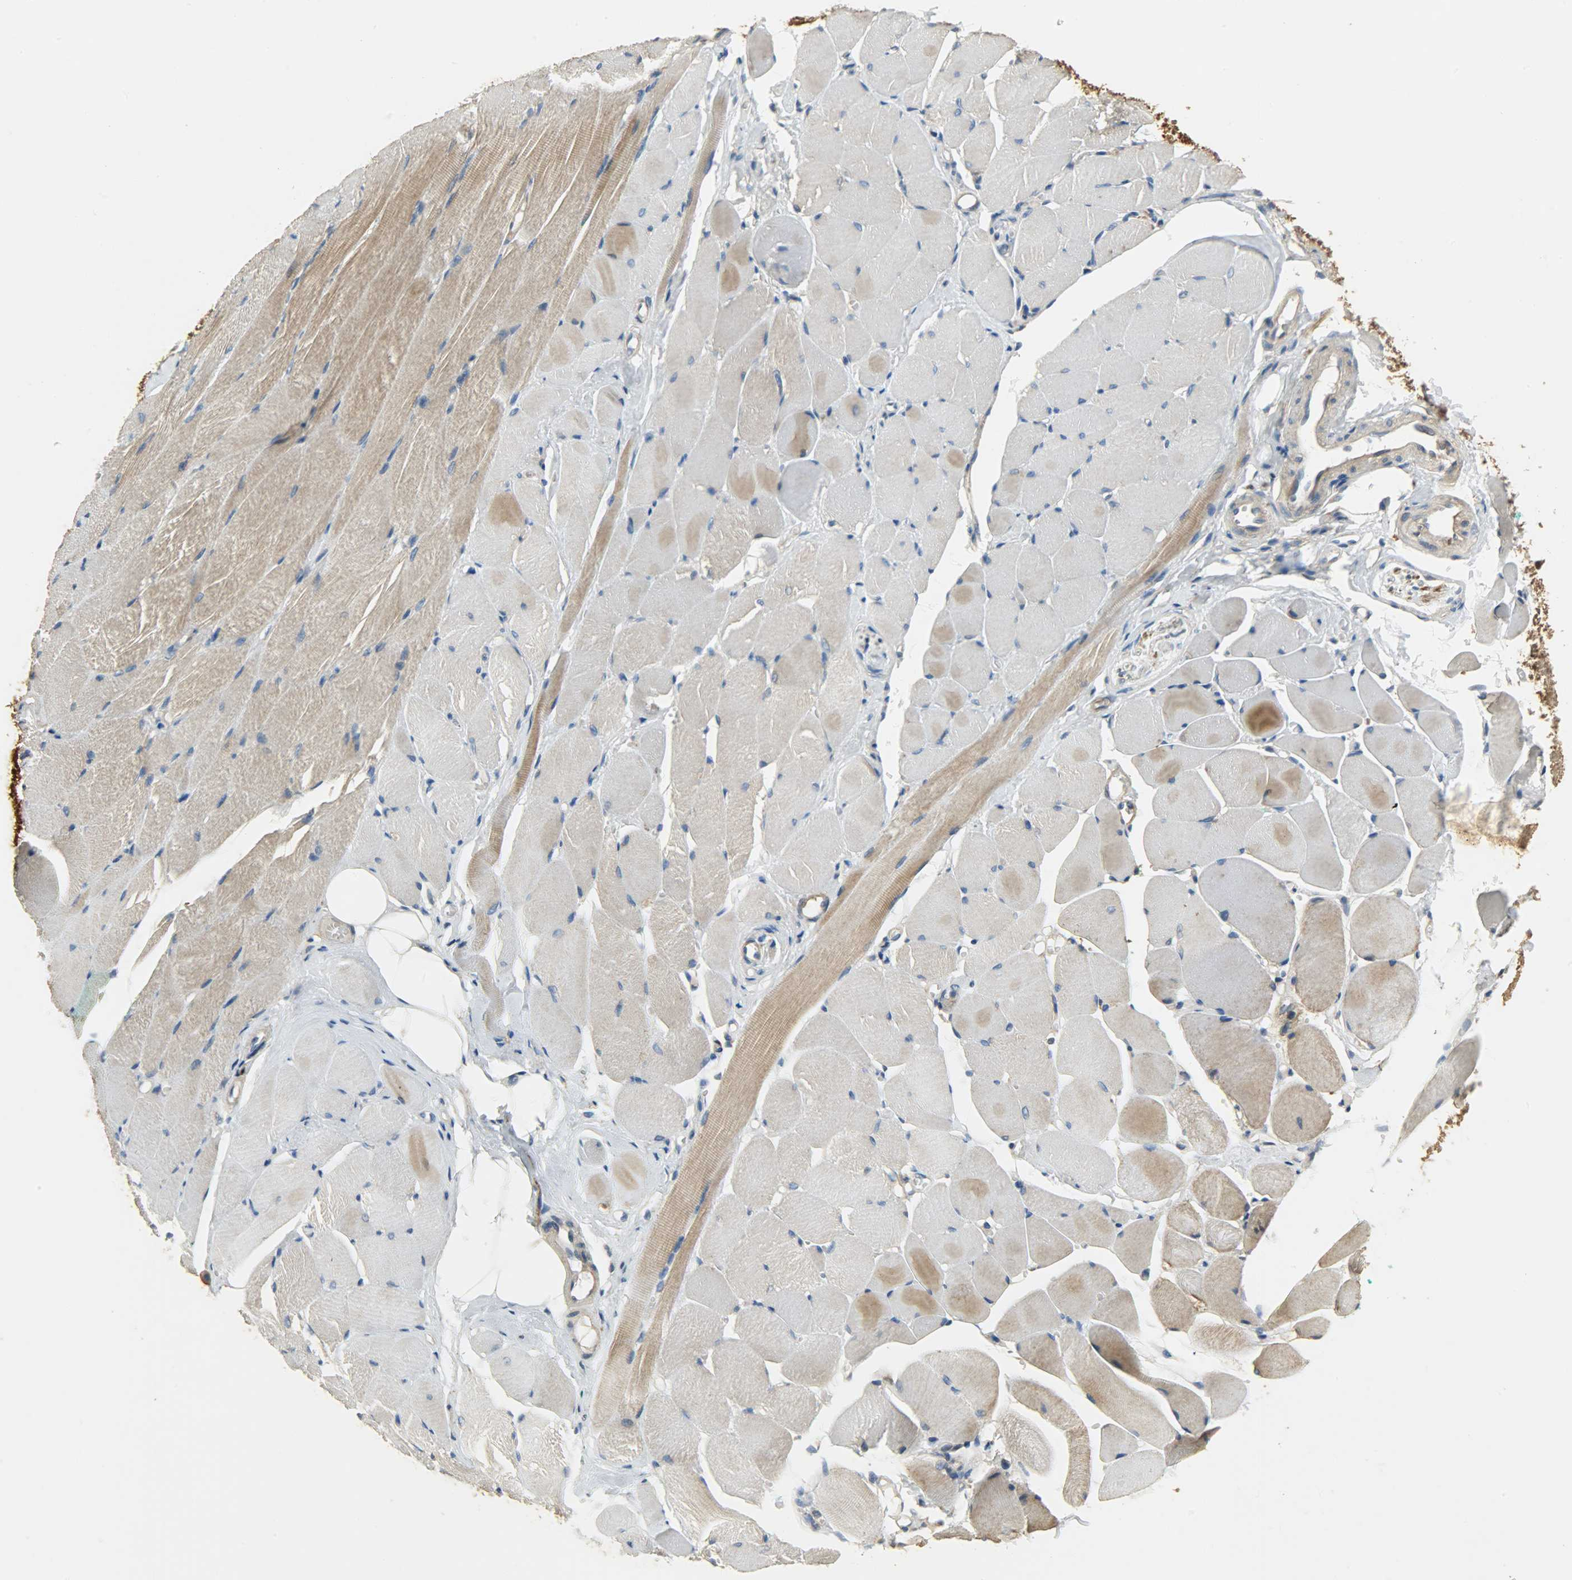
{"staining": {"intensity": "moderate", "quantity": ">75%", "location": "cytoplasmic/membranous"}, "tissue": "skeletal muscle", "cell_type": "Myocytes", "image_type": "normal", "snomed": [{"axis": "morphology", "description": "Normal tissue, NOS"}, {"axis": "topography", "description": "Skeletal muscle"}, {"axis": "topography", "description": "Peripheral nerve tissue"}], "caption": "High-magnification brightfield microscopy of benign skeletal muscle stained with DAB (brown) and counterstained with hematoxylin (blue). myocytes exhibit moderate cytoplasmic/membranous staining is identified in about>75% of cells.", "gene": "C1orf198", "patient": {"sex": "female", "age": 84}}